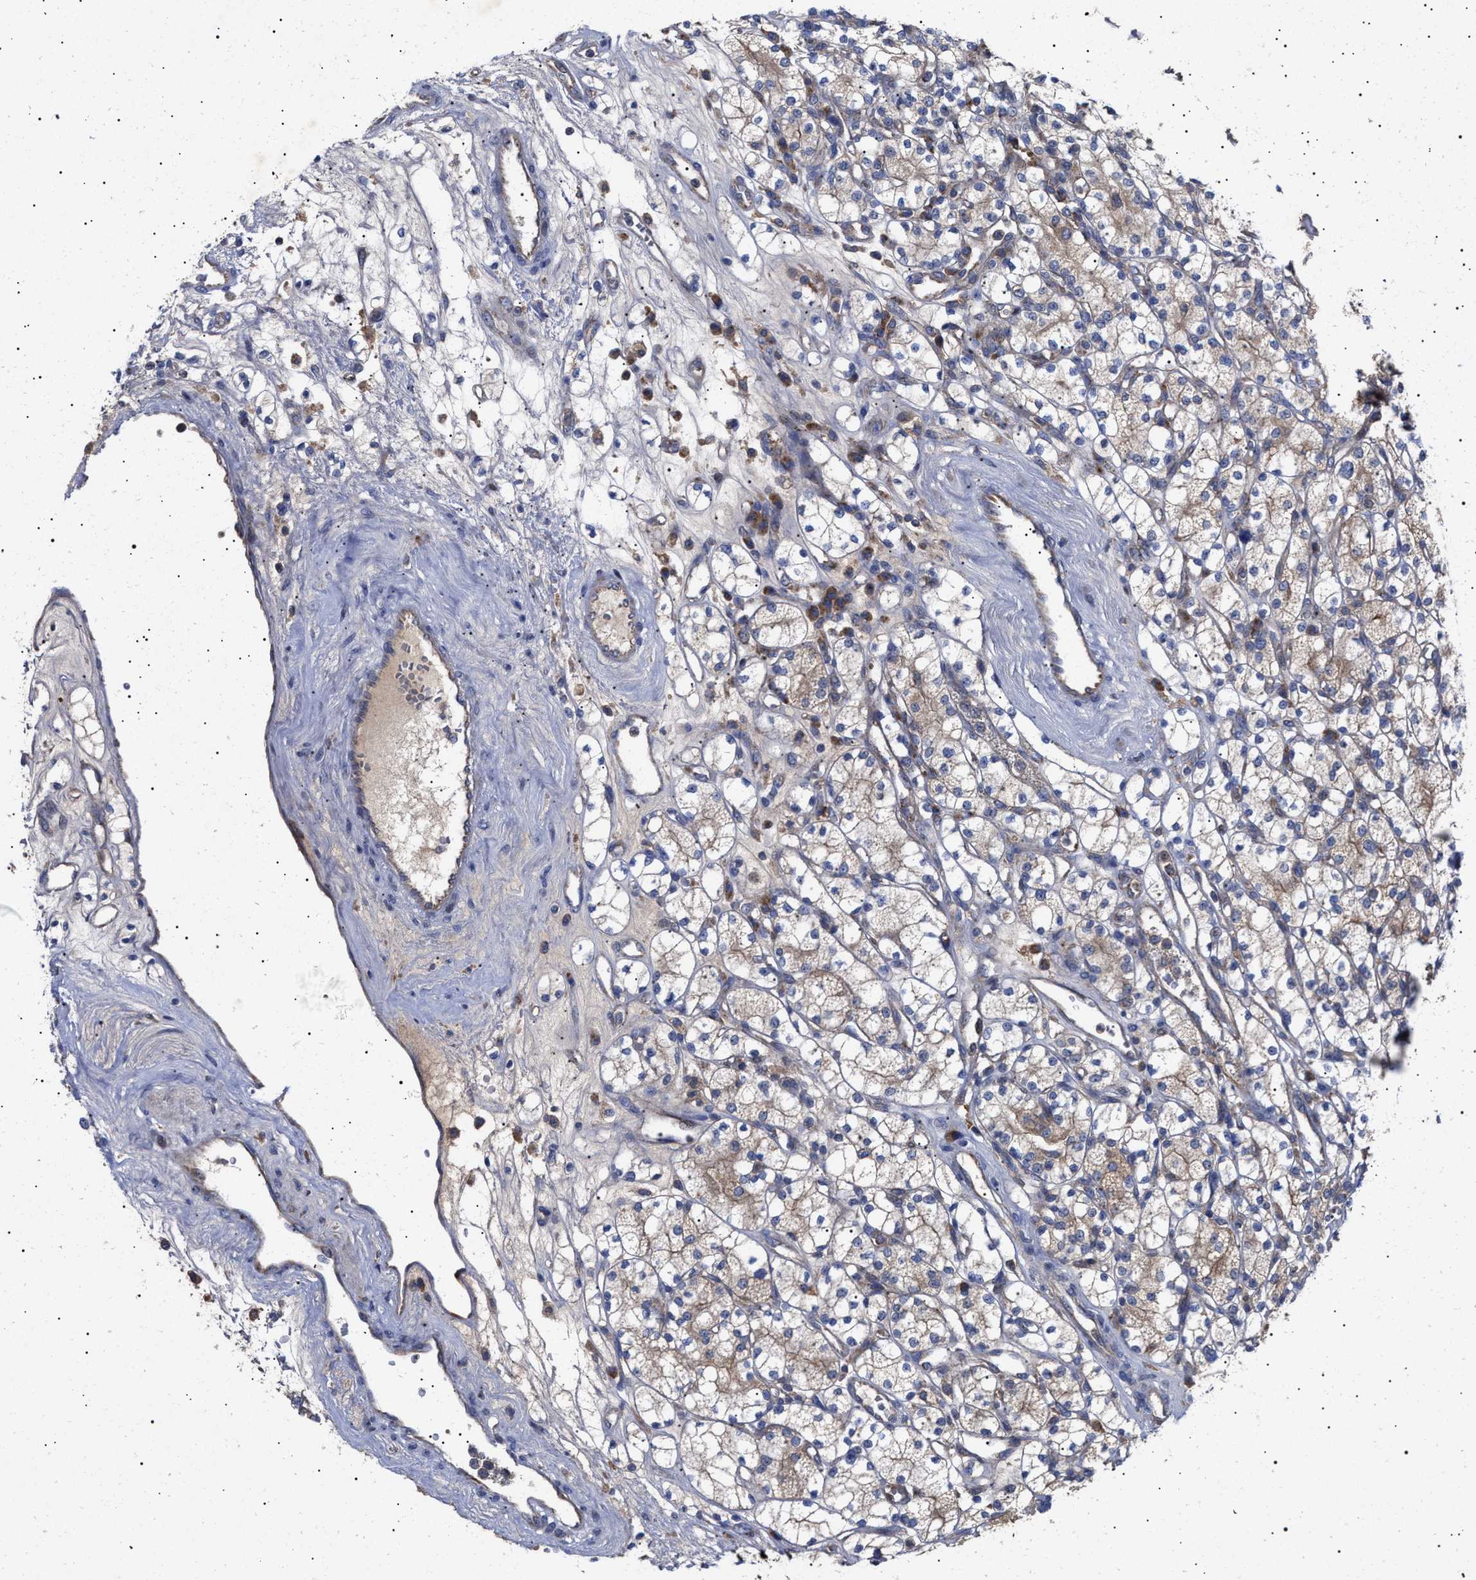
{"staining": {"intensity": "weak", "quantity": "25%-75%", "location": "cytoplasmic/membranous"}, "tissue": "renal cancer", "cell_type": "Tumor cells", "image_type": "cancer", "snomed": [{"axis": "morphology", "description": "Adenocarcinoma, NOS"}, {"axis": "topography", "description": "Kidney"}], "caption": "Immunohistochemistry histopathology image of renal cancer stained for a protein (brown), which demonstrates low levels of weak cytoplasmic/membranous expression in approximately 25%-75% of tumor cells.", "gene": "MRPL10", "patient": {"sex": "male", "age": 77}}